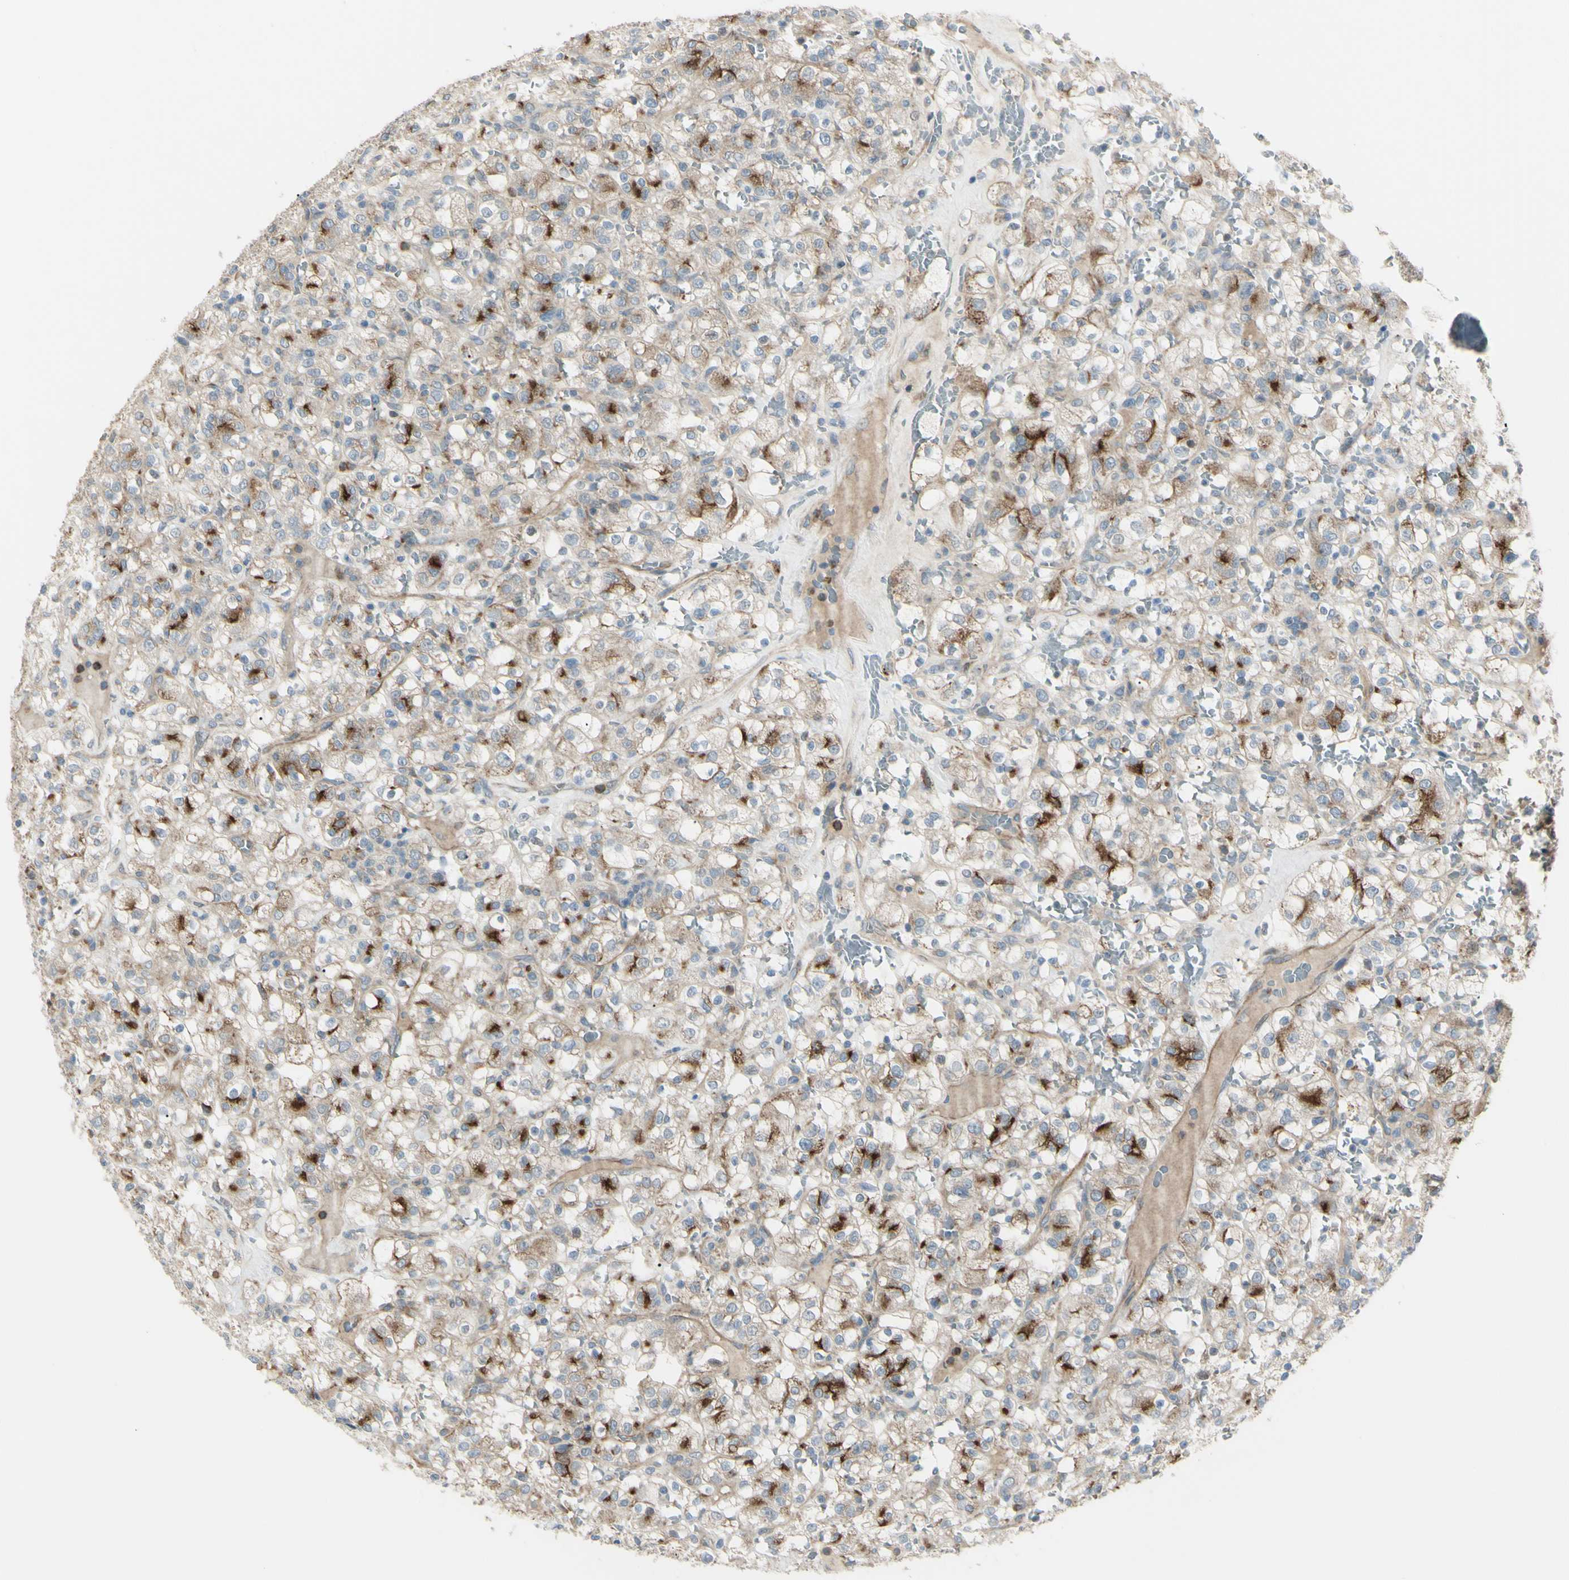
{"staining": {"intensity": "weak", "quantity": ">75%", "location": "cytoplasmic/membranous"}, "tissue": "renal cancer", "cell_type": "Tumor cells", "image_type": "cancer", "snomed": [{"axis": "morphology", "description": "Normal tissue, NOS"}, {"axis": "morphology", "description": "Adenocarcinoma, NOS"}, {"axis": "topography", "description": "Kidney"}], "caption": "Protein staining of renal cancer (adenocarcinoma) tissue displays weak cytoplasmic/membranous staining in about >75% of tumor cells.", "gene": "LMTK2", "patient": {"sex": "female", "age": 72}}